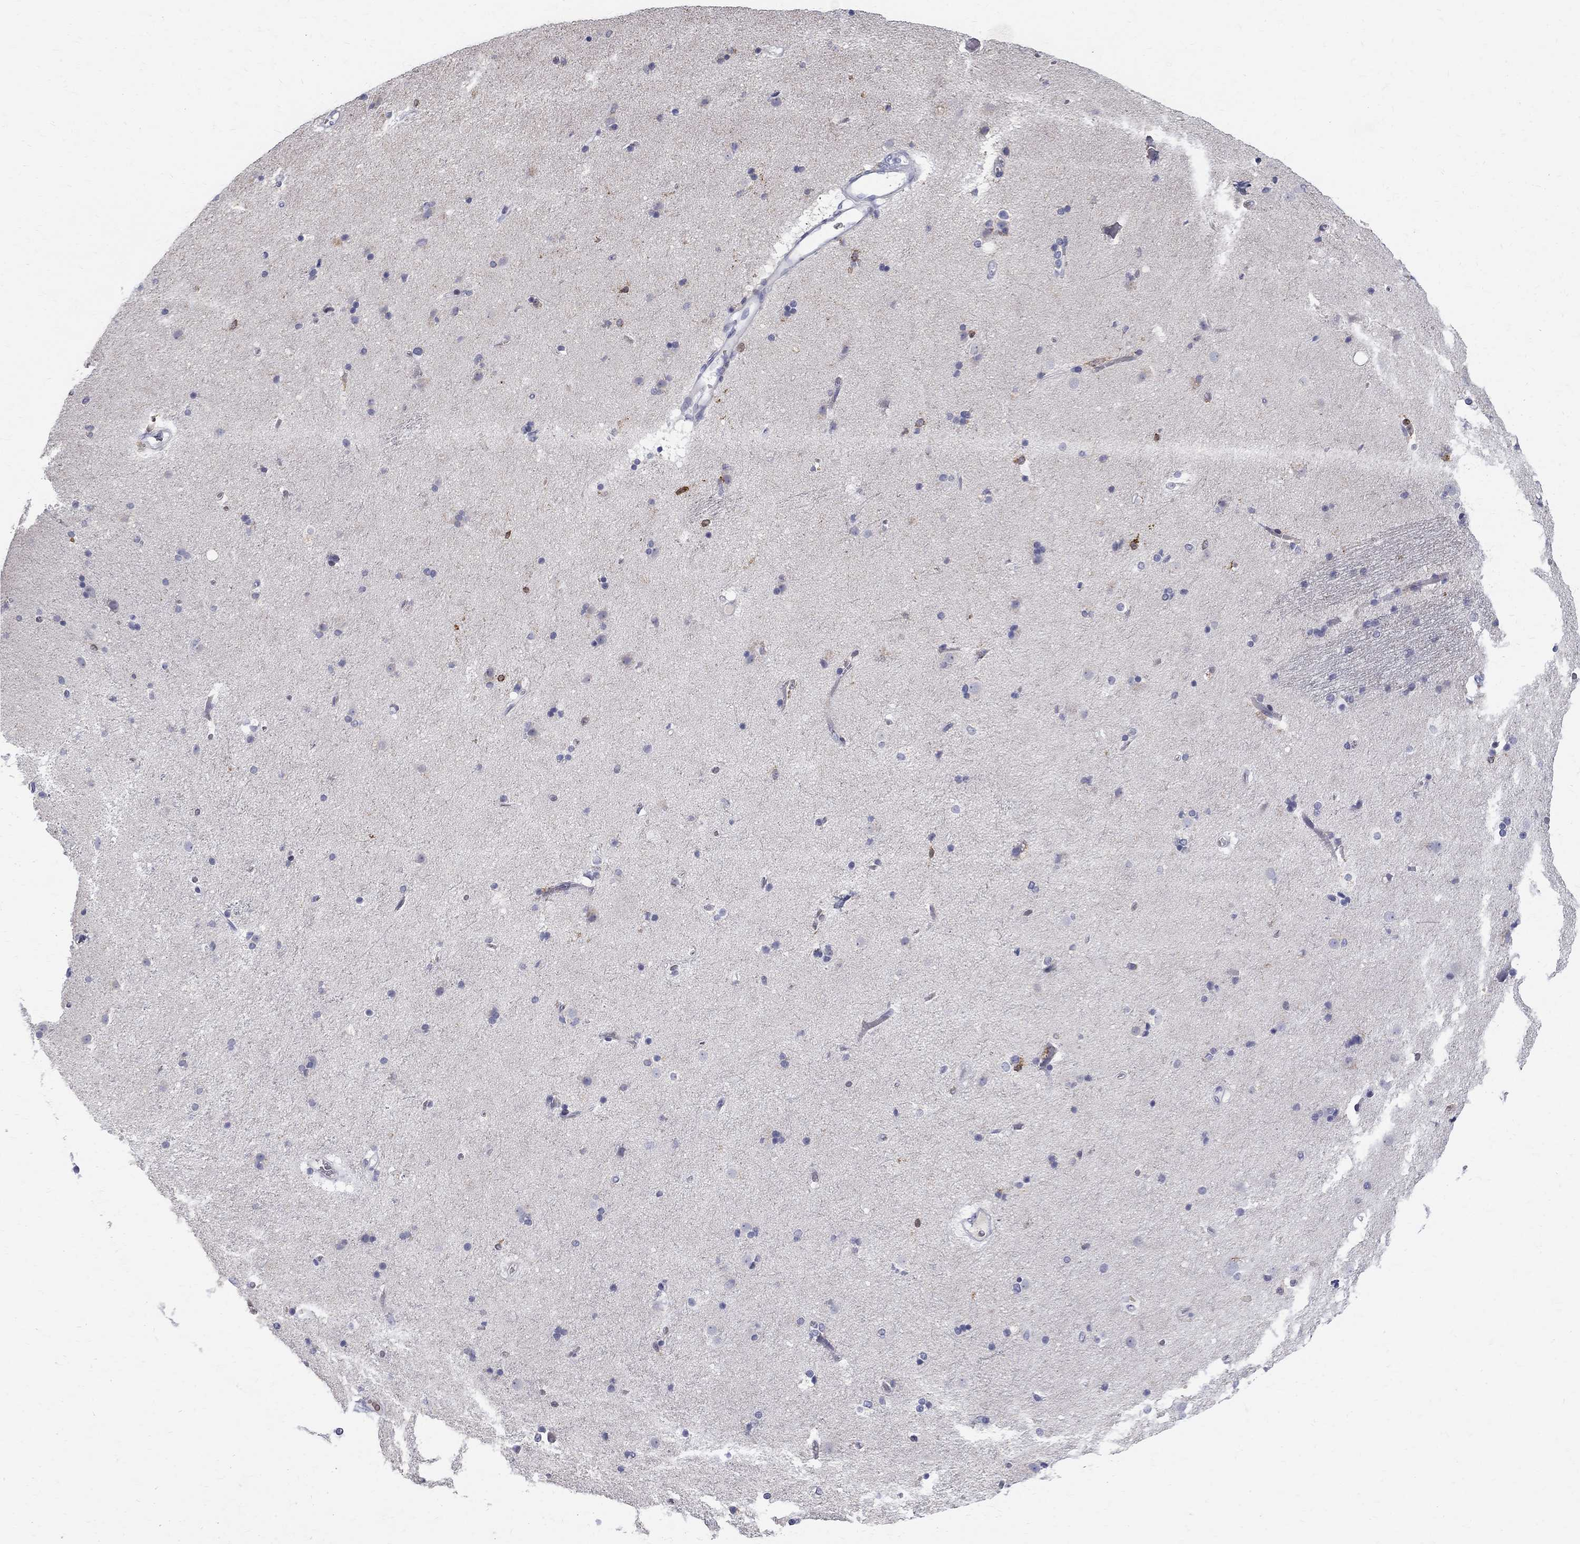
{"staining": {"intensity": "moderate", "quantity": "<25%", "location": "cytoplasmic/membranous"}, "tissue": "caudate", "cell_type": "Glial cells", "image_type": "normal", "snomed": [{"axis": "morphology", "description": "Normal tissue, NOS"}, {"axis": "topography", "description": "Lateral ventricle wall"}], "caption": "Immunohistochemistry image of unremarkable human caudate stained for a protein (brown), which shows low levels of moderate cytoplasmic/membranous positivity in about <25% of glial cells.", "gene": "AGER", "patient": {"sex": "female", "age": 71}}